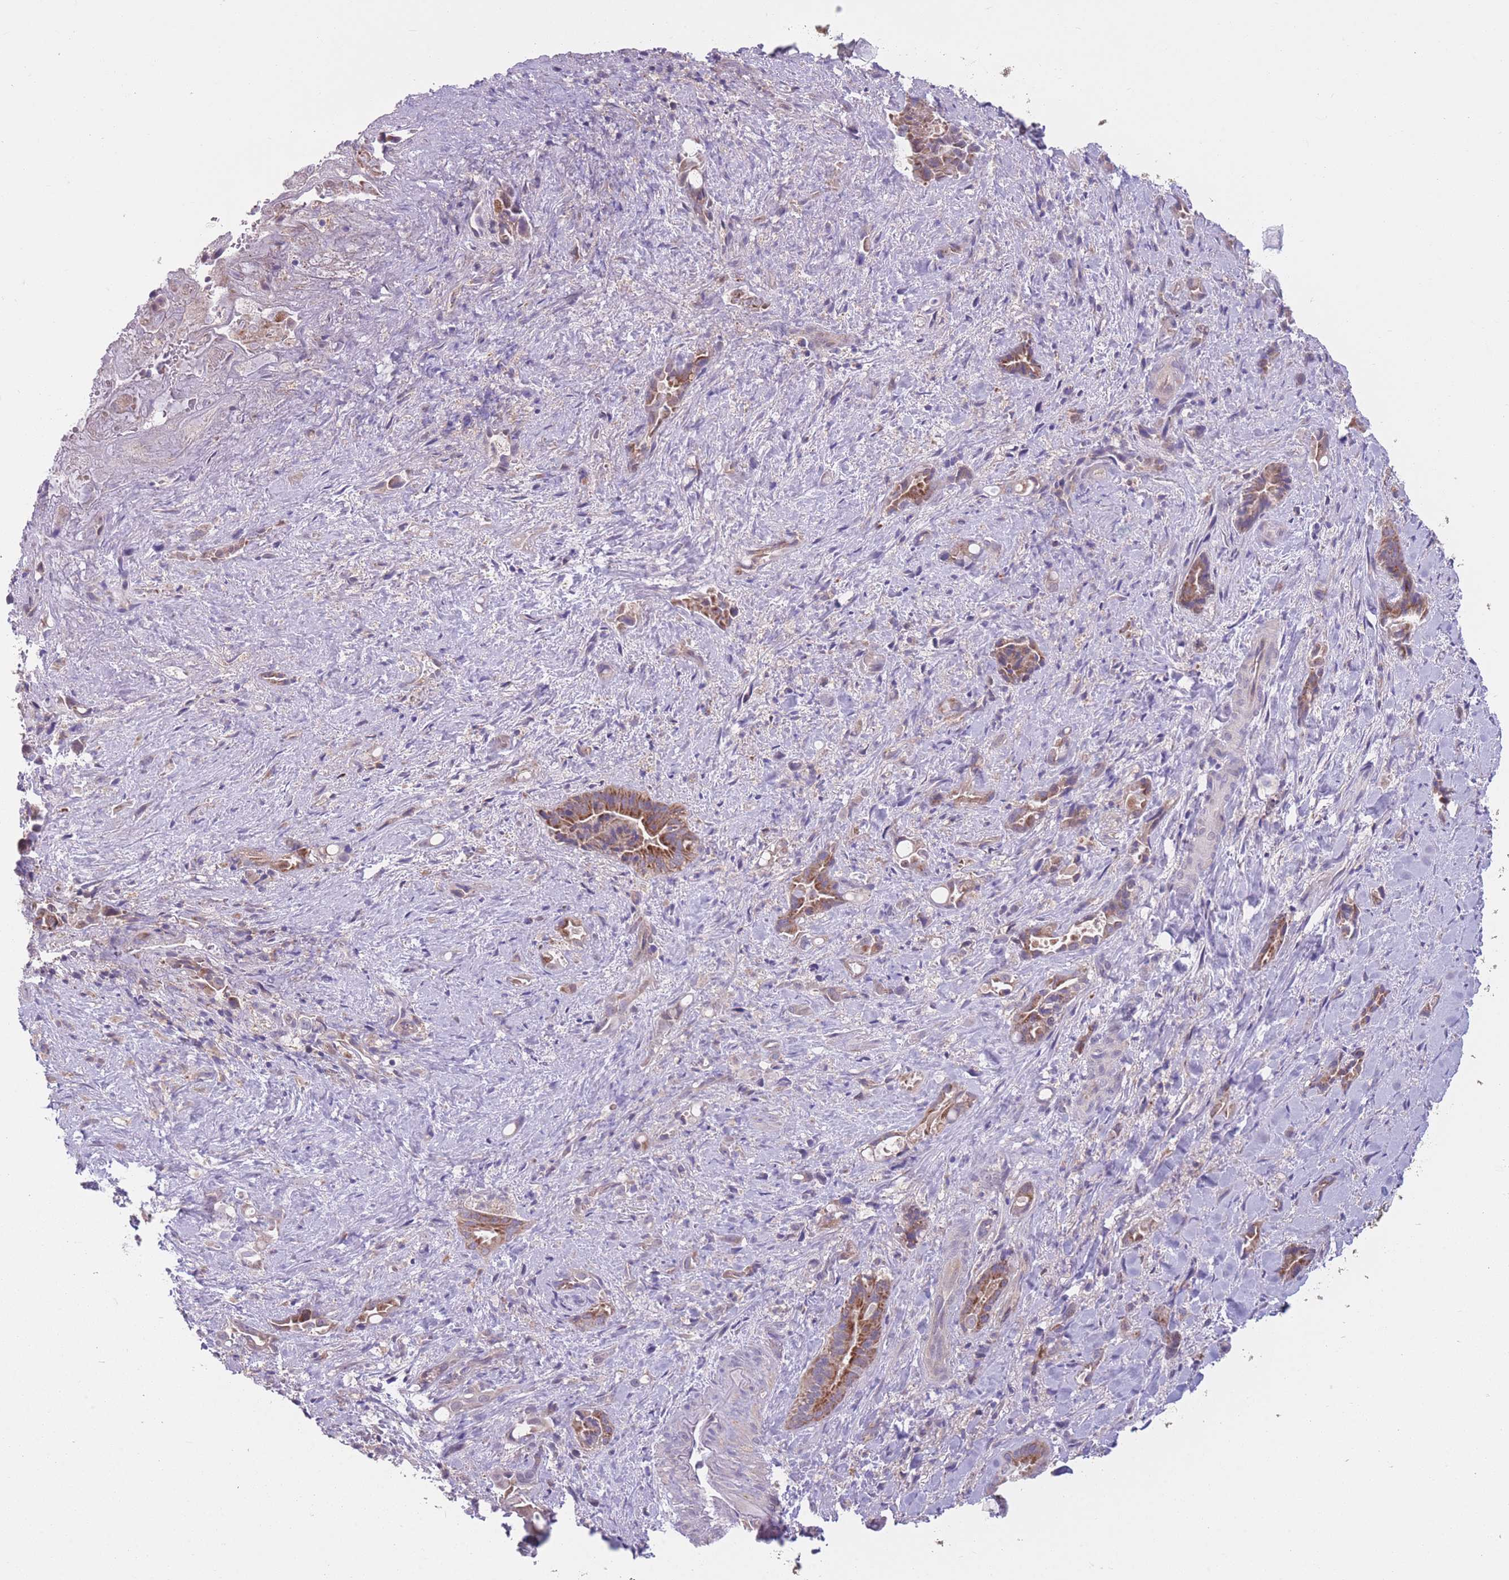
{"staining": {"intensity": "moderate", "quantity": ">75%", "location": "cytoplasmic/membranous"}, "tissue": "liver cancer", "cell_type": "Tumor cells", "image_type": "cancer", "snomed": [{"axis": "morphology", "description": "Cholangiocarcinoma"}, {"axis": "topography", "description": "Liver"}], "caption": "Immunohistochemical staining of human liver cancer displays moderate cytoplasmic/membranous protein positivity in about >75% of tumor cells. The protein of interest is shown in brown color, while the nuclei are stained blue.", "gene": "CCT6B", "patient": {"sex": "female", "age": 68}}